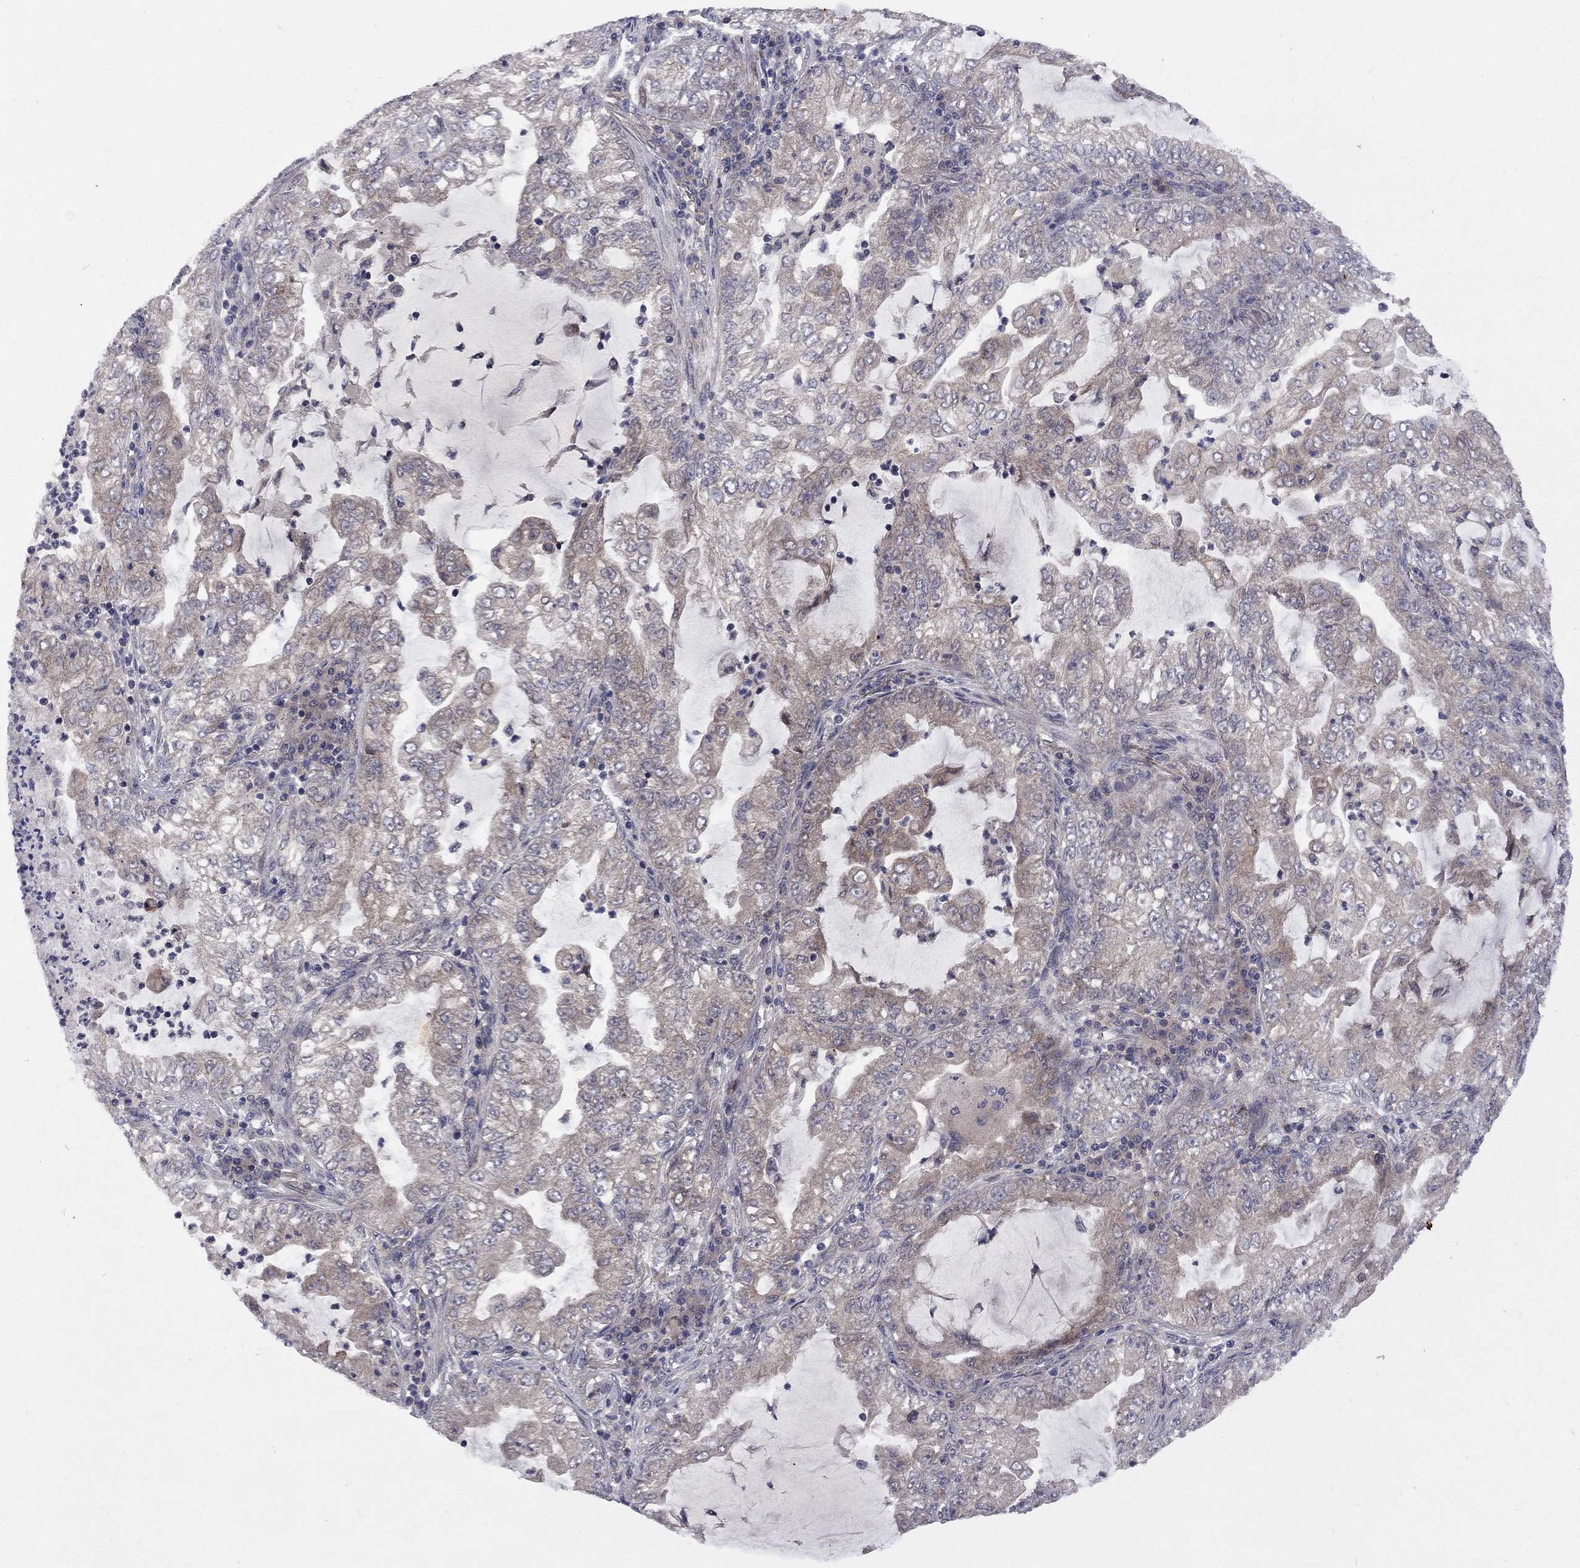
{"staining": {"intensity": "weak", "quantity": ">75%", "location": "cytoplasmic/membranous"}, "tissue": "lung cancer", "cell_type": "Tumor cells", "image_type": "cancer", "snomed": [{"axis": "morphology", "description": "Adenocarcinoma, NOS"}, {"axis": "topography", "description": "Lung"}], "caption": "Lung cancer (adenocarcinoma) stained for a protein shows weak cytoplasmic/membranous positivity in tumor cells.", "gene": "CNOT11", "patient": {"sex": "female", "age": 73}}